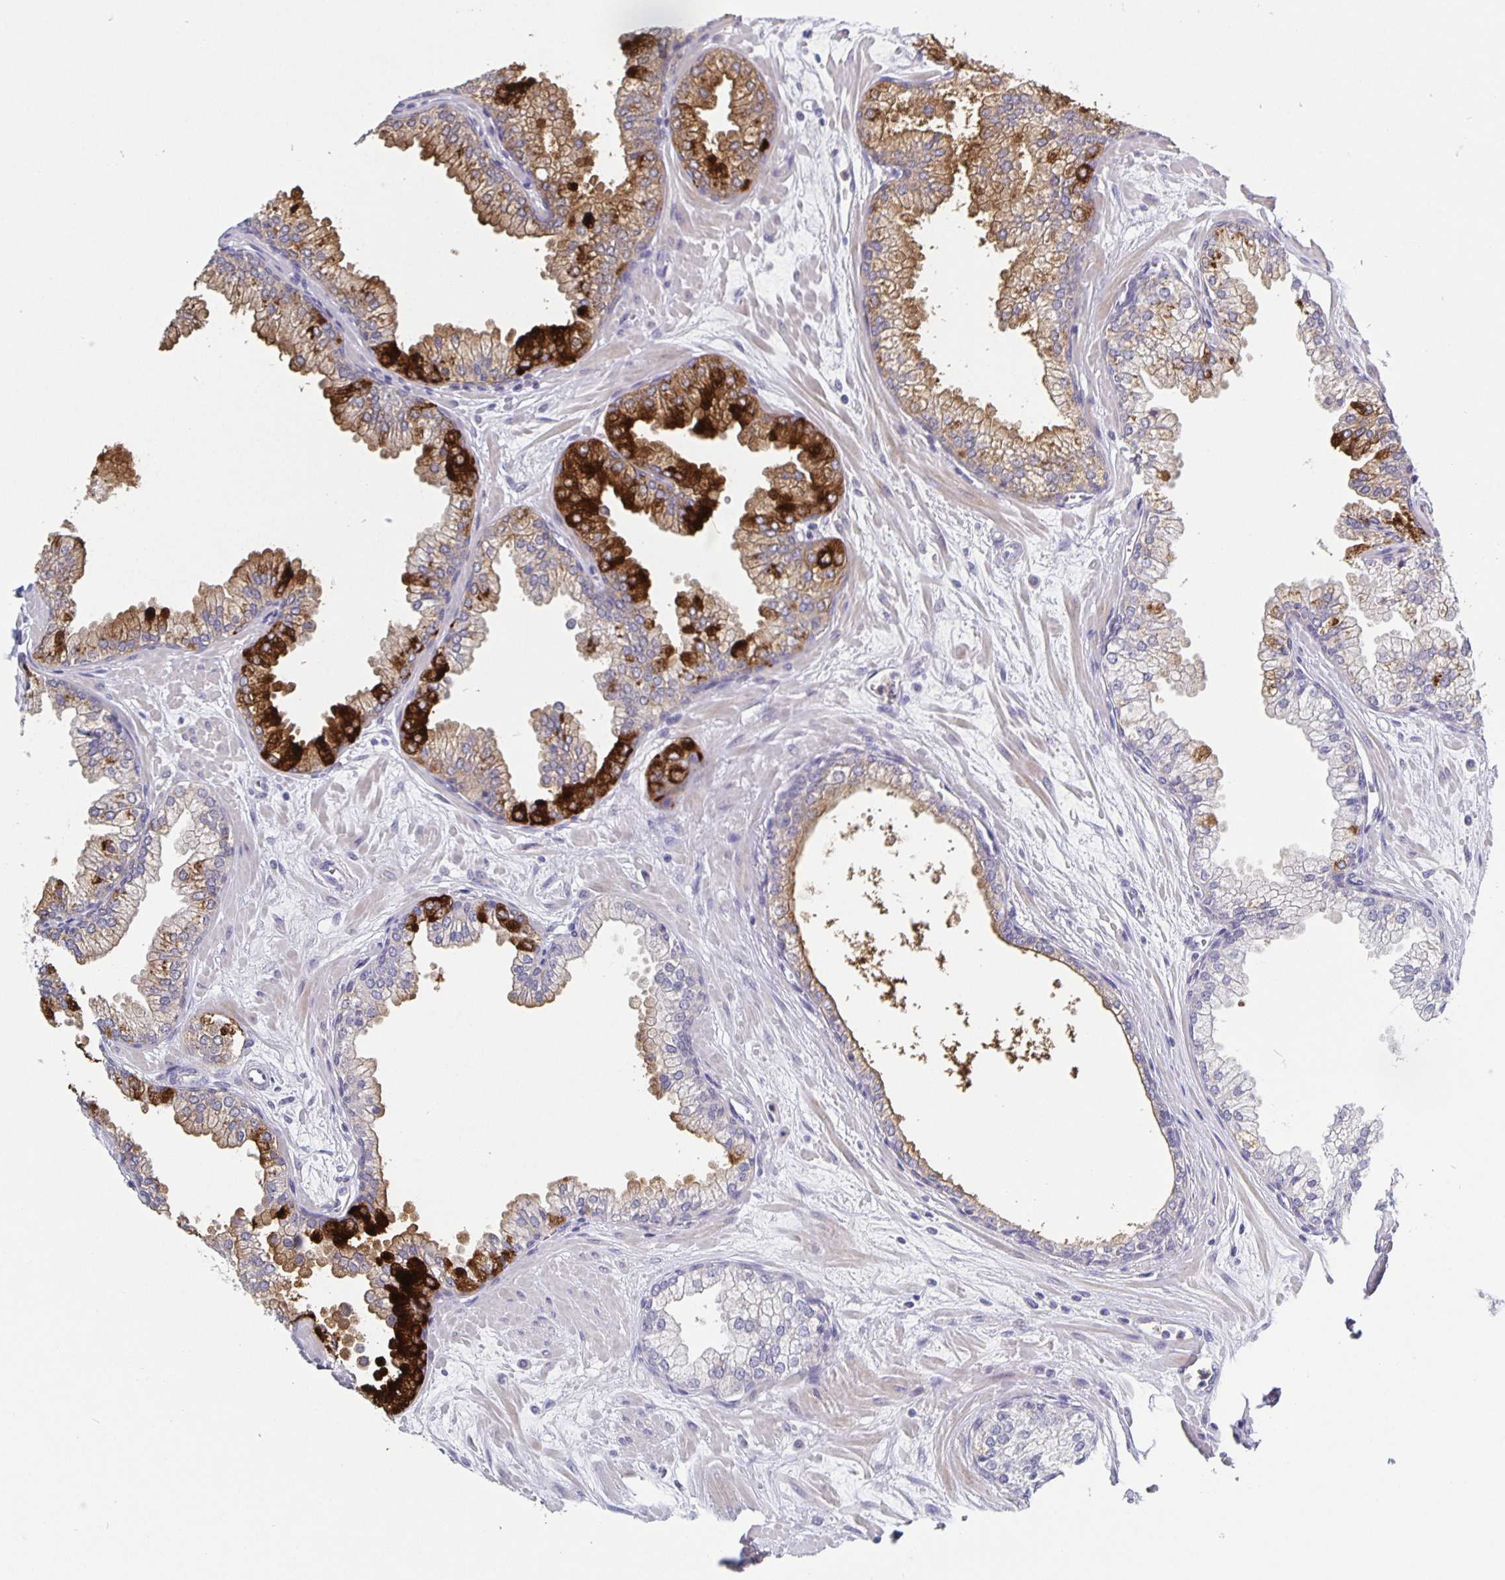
{"staining": {"intensity": "strong", "quantity": "<25%", "location": "cytoplasmic/membranous"}, "tissue": "prostate", "cell_type": "Glandular cells", "image_type": "normal", "snomed": [{"axis": "morphology", "description": "Normal tissue, NOS"}, {"axis": "topography", "description": "Prostate"}, {"axis": "topography", "description": "Peripheral nerve tissue"}], "caption": "Immunohistochemical staining of unremarkable human prostate exhibits medium levels of strong cytoplasmic/membranous staining in about <25% of glandular cells.", "gene": "GDF15", "patient": {"sex": "male", "age": 61}}